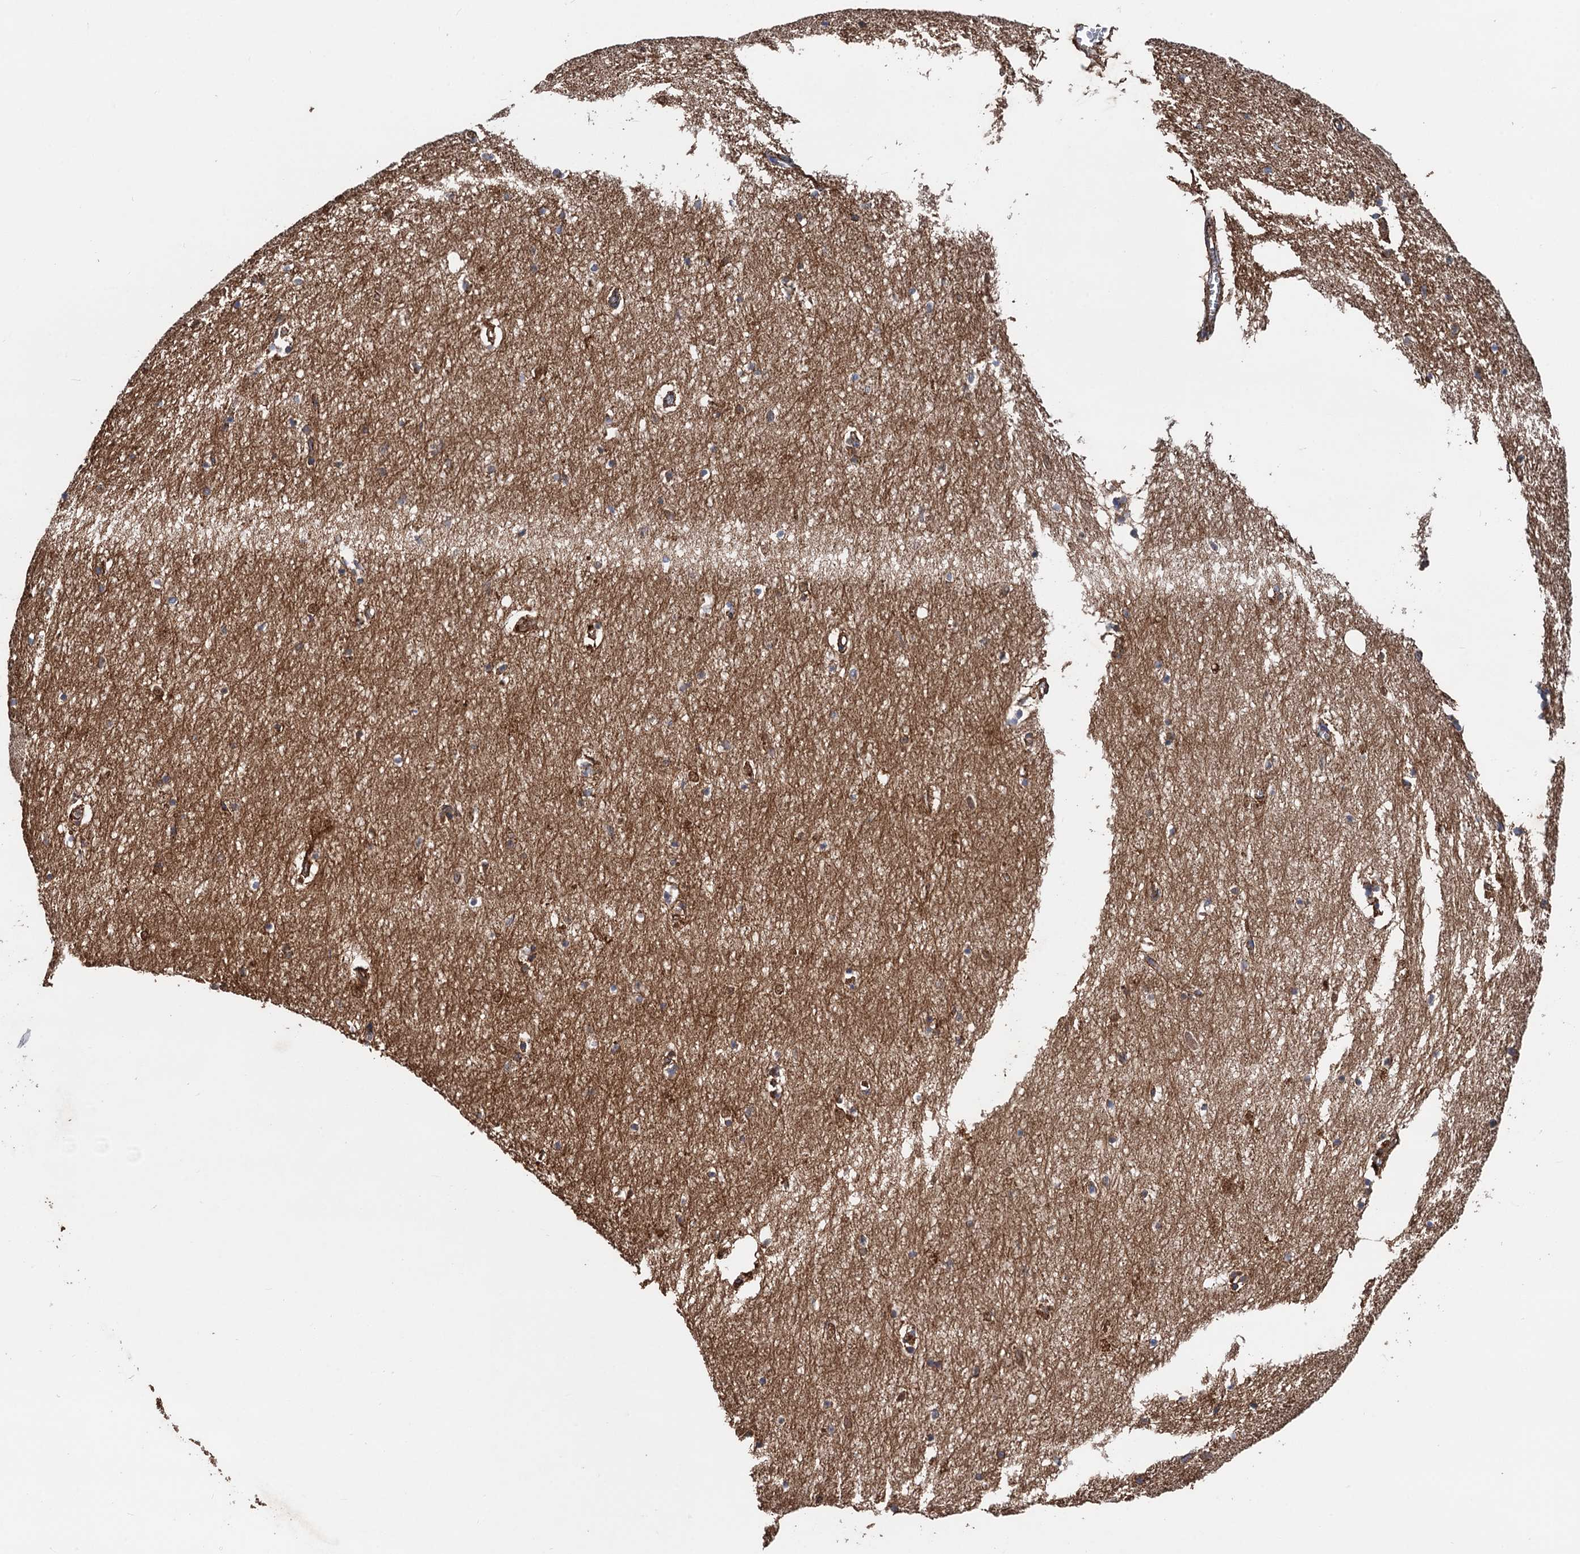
{"staining": {"intensity": "moderate", "quantity": "<25%", "location": "cytoplasmic/membranous"}, "tissue": "hippocampus", "cell_type": "Glial cells", "image_type": "normal", "snomed": [{"axis": "morphology", "description": "Normal tissue, NOS"}, {"axis": "topography", "description": "Hippocampus"}], "caption": "Human hippocampus stained with a brown dye reveals moderate cytoplasmic/membranous positive expression in about <25% of glial cells.", "gene": "DGLUCY", "patient": {"sex": "female", "age": 64}}